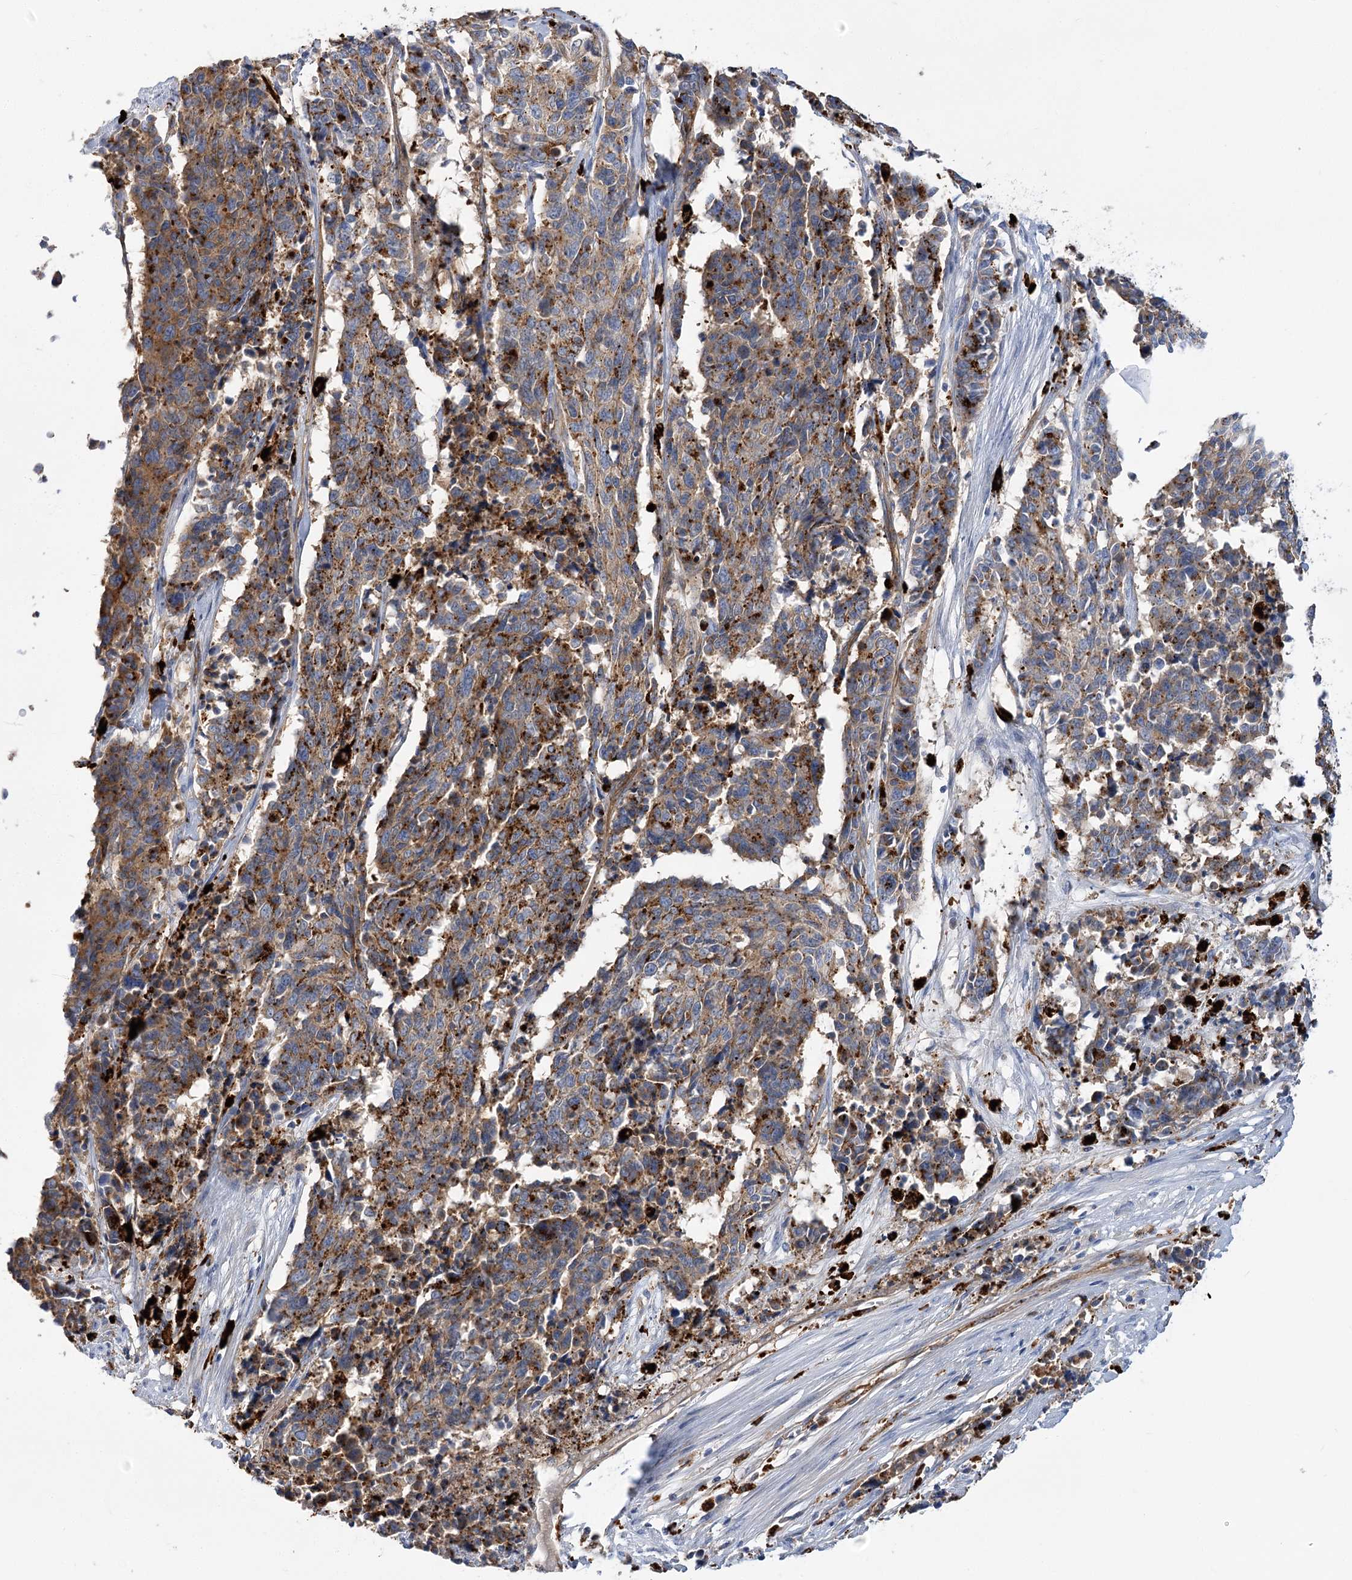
{"staining": {"intensity": "moderate", "quantity": ">75%", "location": "cytoplasmic/membranous"}, "tissue": "cervical cancer", "cell_type": "Tumor cells", "image_type": "cancer", "snomed": [{"axis": "morphology", "description": "Normal tissue, NOS"}, {"axis": "morphology", "description": "Squamous cell carcinoma, NOS"}, {"axis": "topography", "description": "Cervix"}], "caption": "Cervical cancer was stained to show a protein in brown. There is medium levels of moderate cytoplasmic/membranous staining in about >75% of tumor cells.", "gene": "GUSB", "patient": {"sex": "female", "age": 35}}